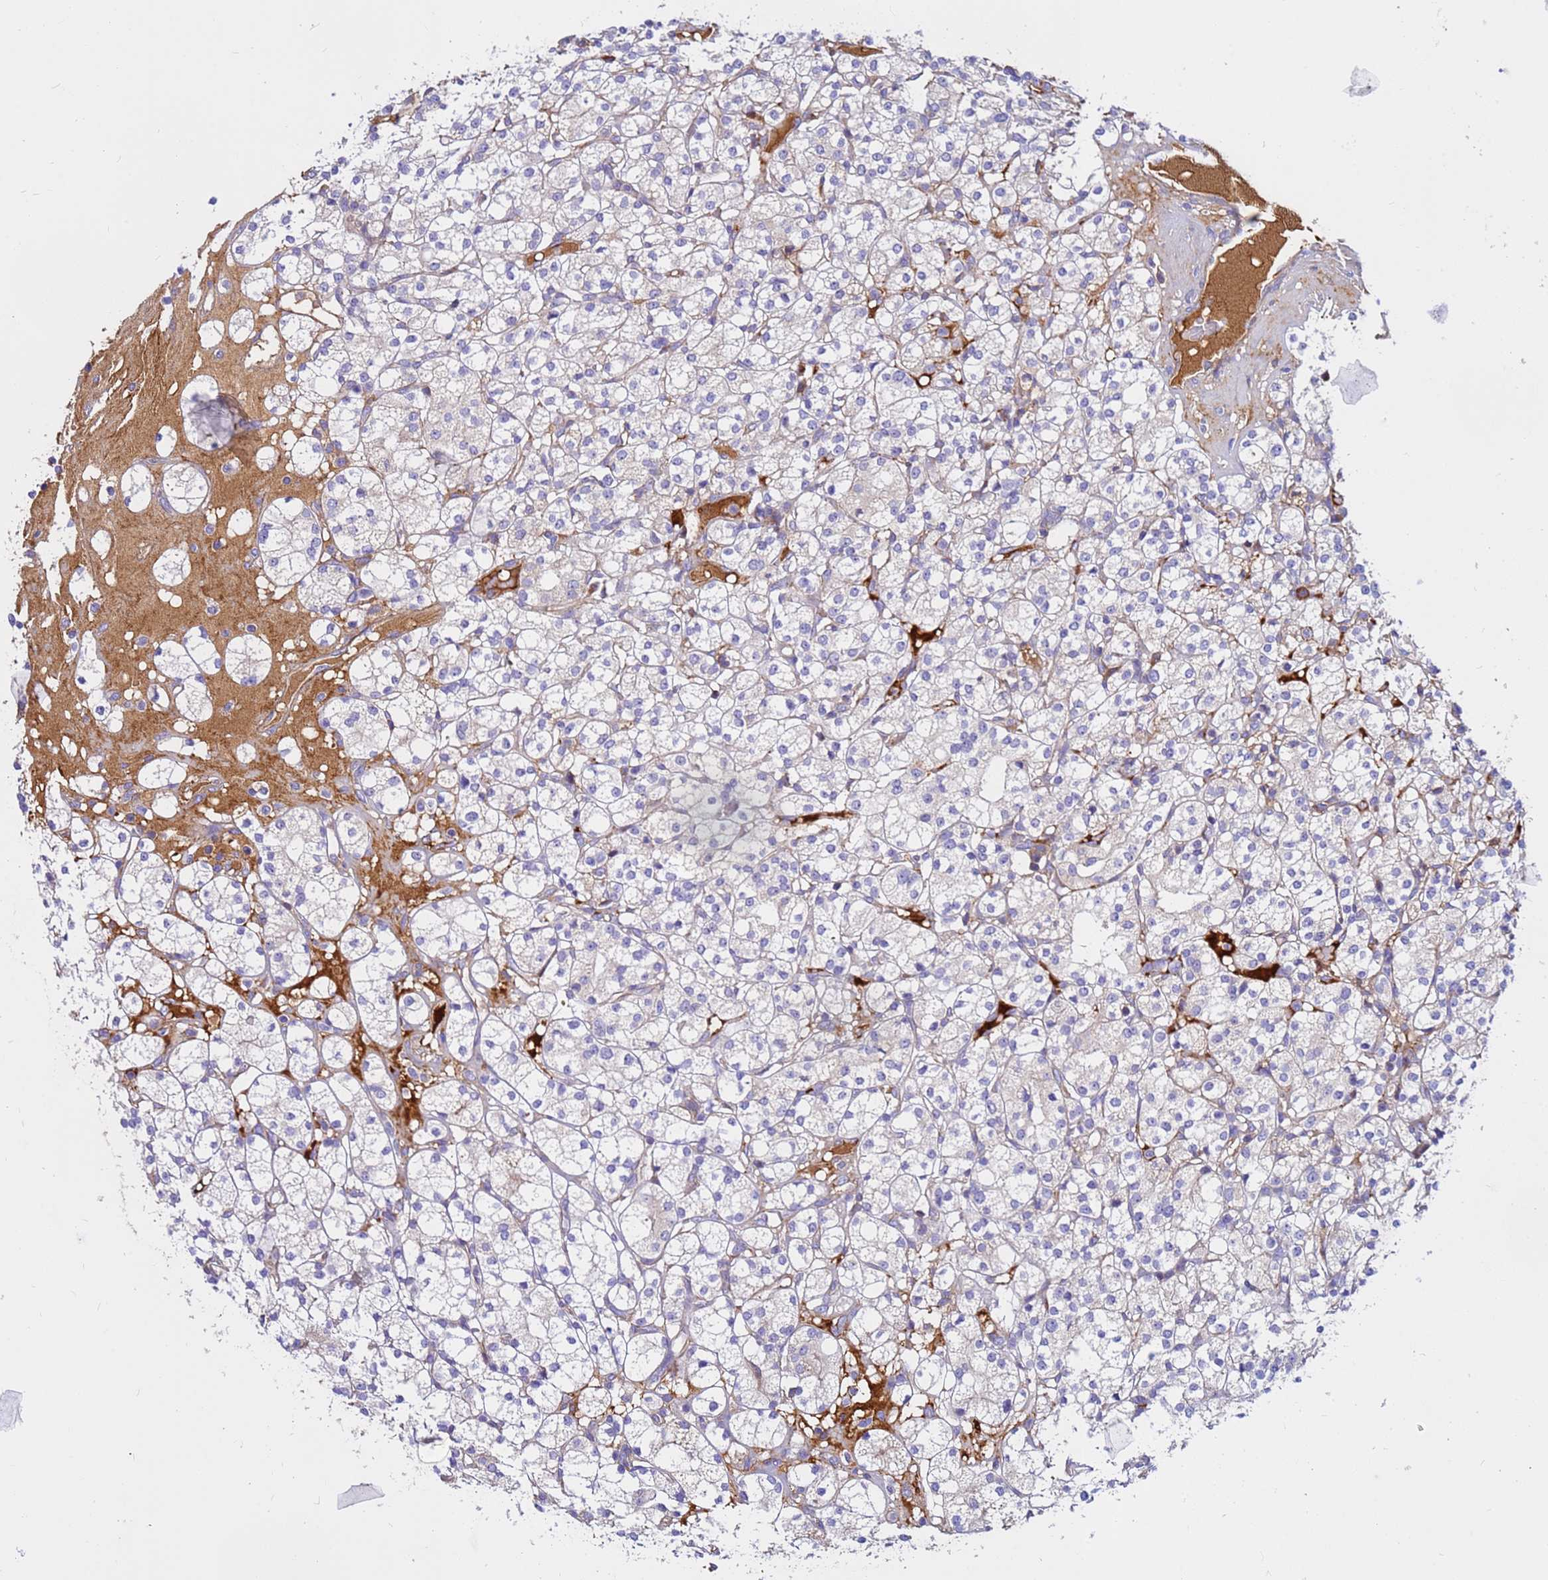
{"staining": {"intensity": "negative", "quantity": "none", "location": "none"}, "tissue": "renal cancer", "cell_type": "Tumor cells", "image_type": "cancer", "snomed": [{"axis": "morphology", "description": "Adenocarcinoma, NOS"}, {"axis": "topography", "description": "Kidney"}], "caption": "This image is of renal cancer stained with immunohistochemistry (IHC) to label a protein in brown with the nuclei are counter-stained blue. There is no positivity in tumor cells.", "gene": "CRHBP", "patient": {"sex": "male", "age": 77}}